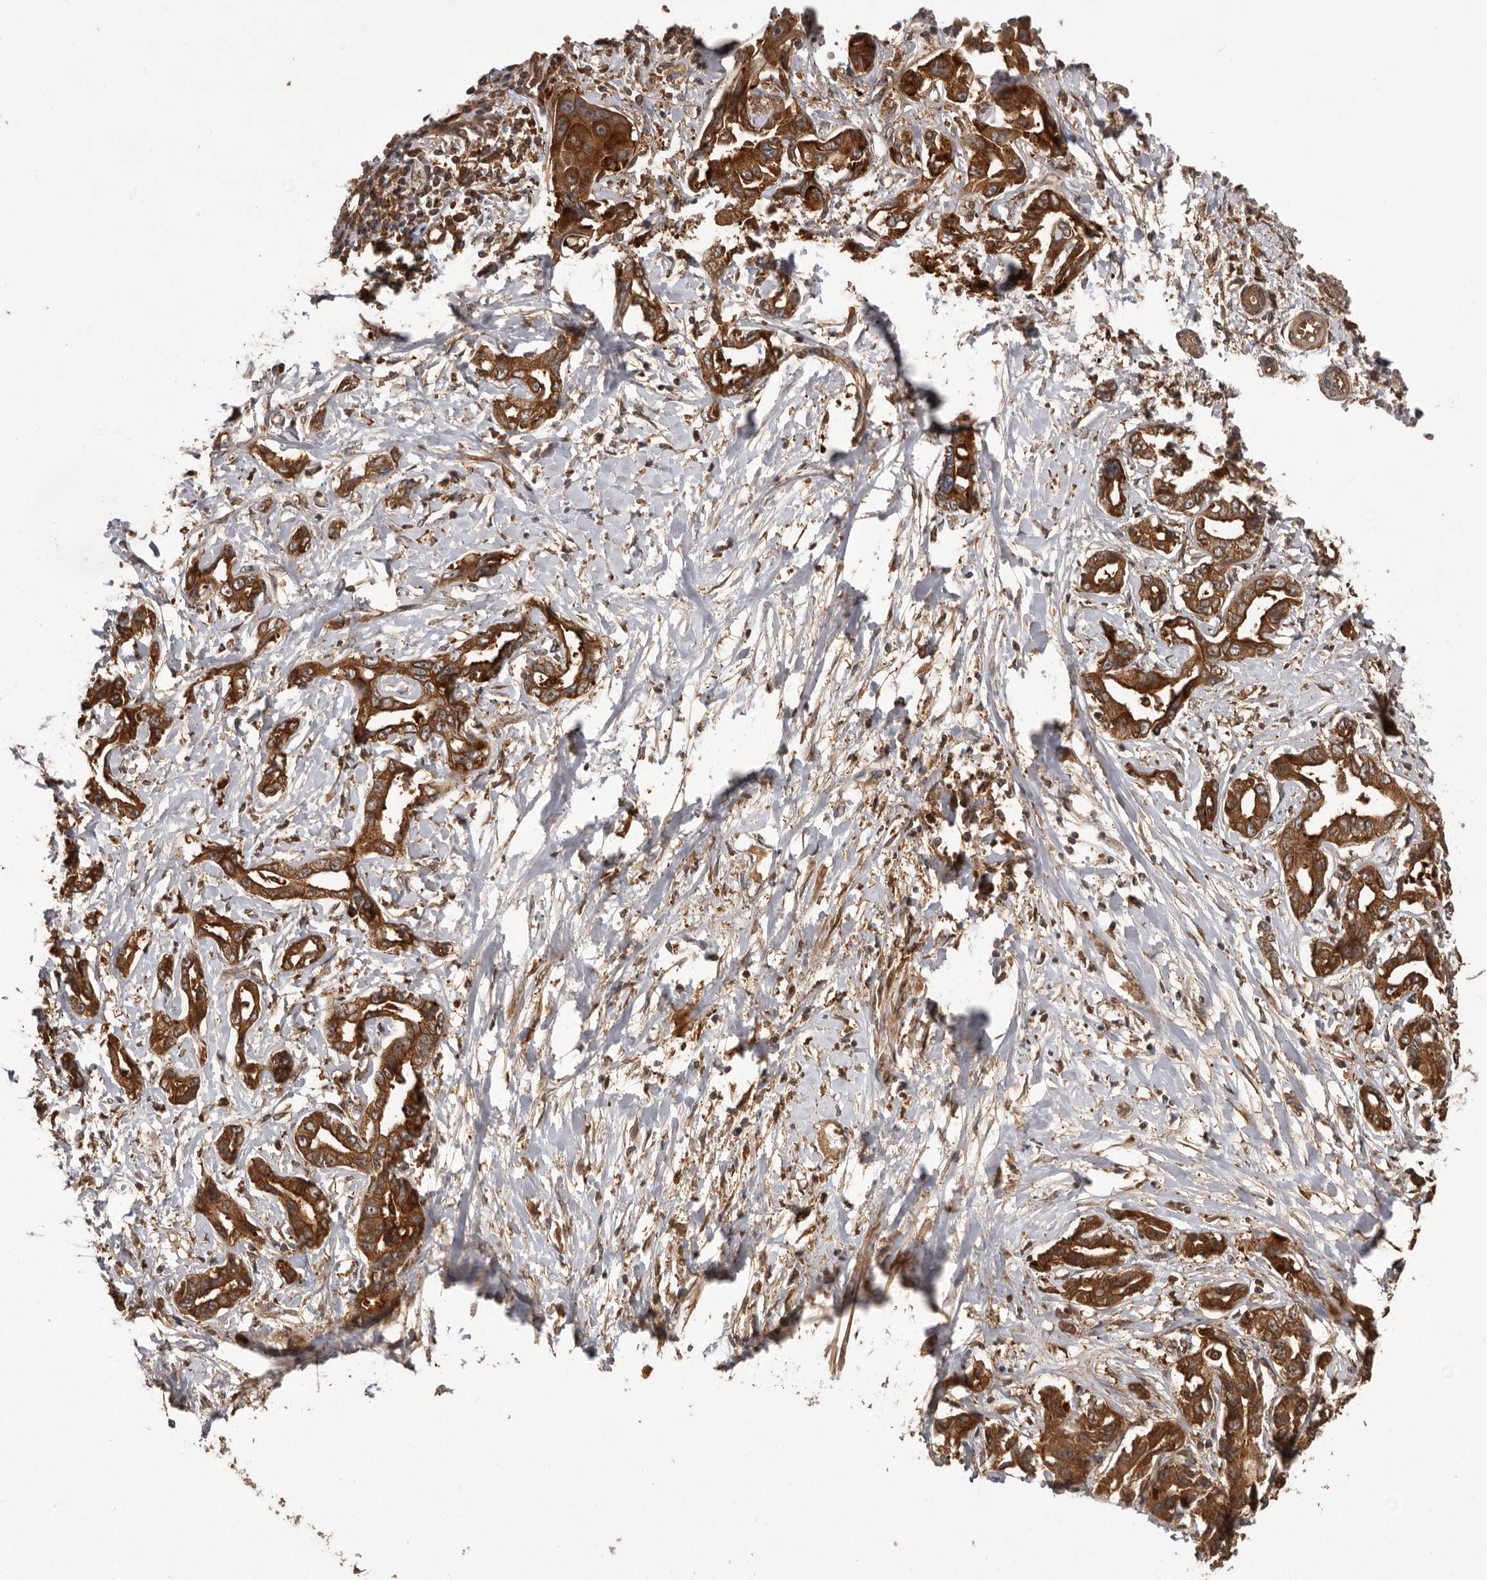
{"staining": {"intensity": "strong", "quantity": ">75%", "location": "cytoplasmic/membranous"}, "tissue": "liver cancer", "cell_type": "Tumor cells", "image_type": "cancer", "snomed": [{"axis": "morphology", "description": "Cholangiocarcinoma"}, {"axis": "topography", "description": "Liver"}], "caption": "Tumor cells display high levels of strong cytoplasmic/membranous positivity in approximately >75% of cells in cholangiocarcinoma (liver).", "gene": "SLC22A3", "patient": {"sex": "male", "age": 59}}